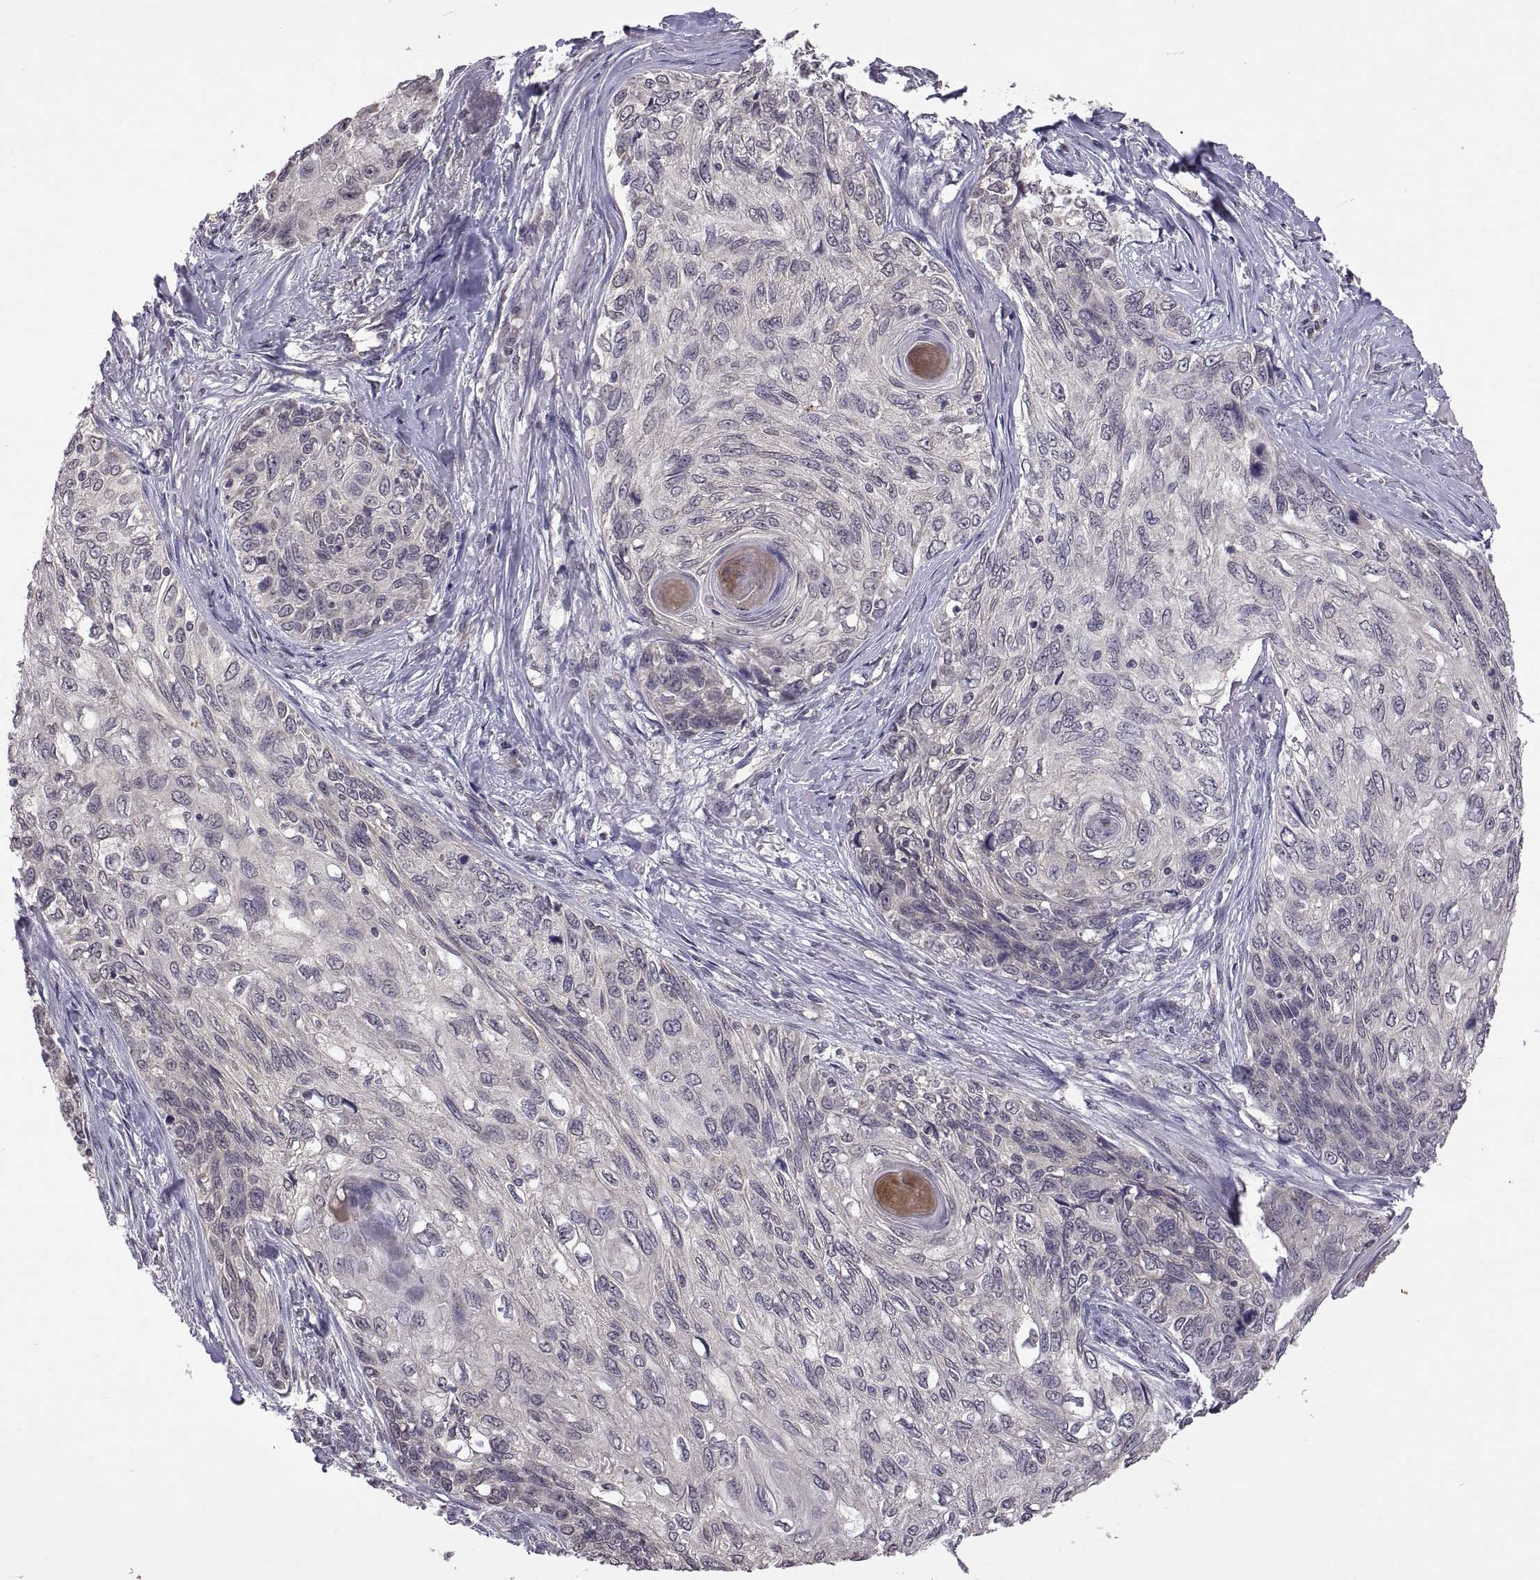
{"staining": {"intensity": "negative", "quantity": "none", "location": "none"}, "tissue": "skin cancer", "cell_type": "Tumor cells", "image_type": "cancer", "snomed": [{"axis": "morphology", "description": "Squamous cell carcinoma, NOS"}, {"axis": "topography", "description": "Skin"}], "caption": "Image shows no protein expression in tumor cells of skin cancer tissue.", "gene": "LAMA1", "patient": {"sex": "male", "age": 92}}